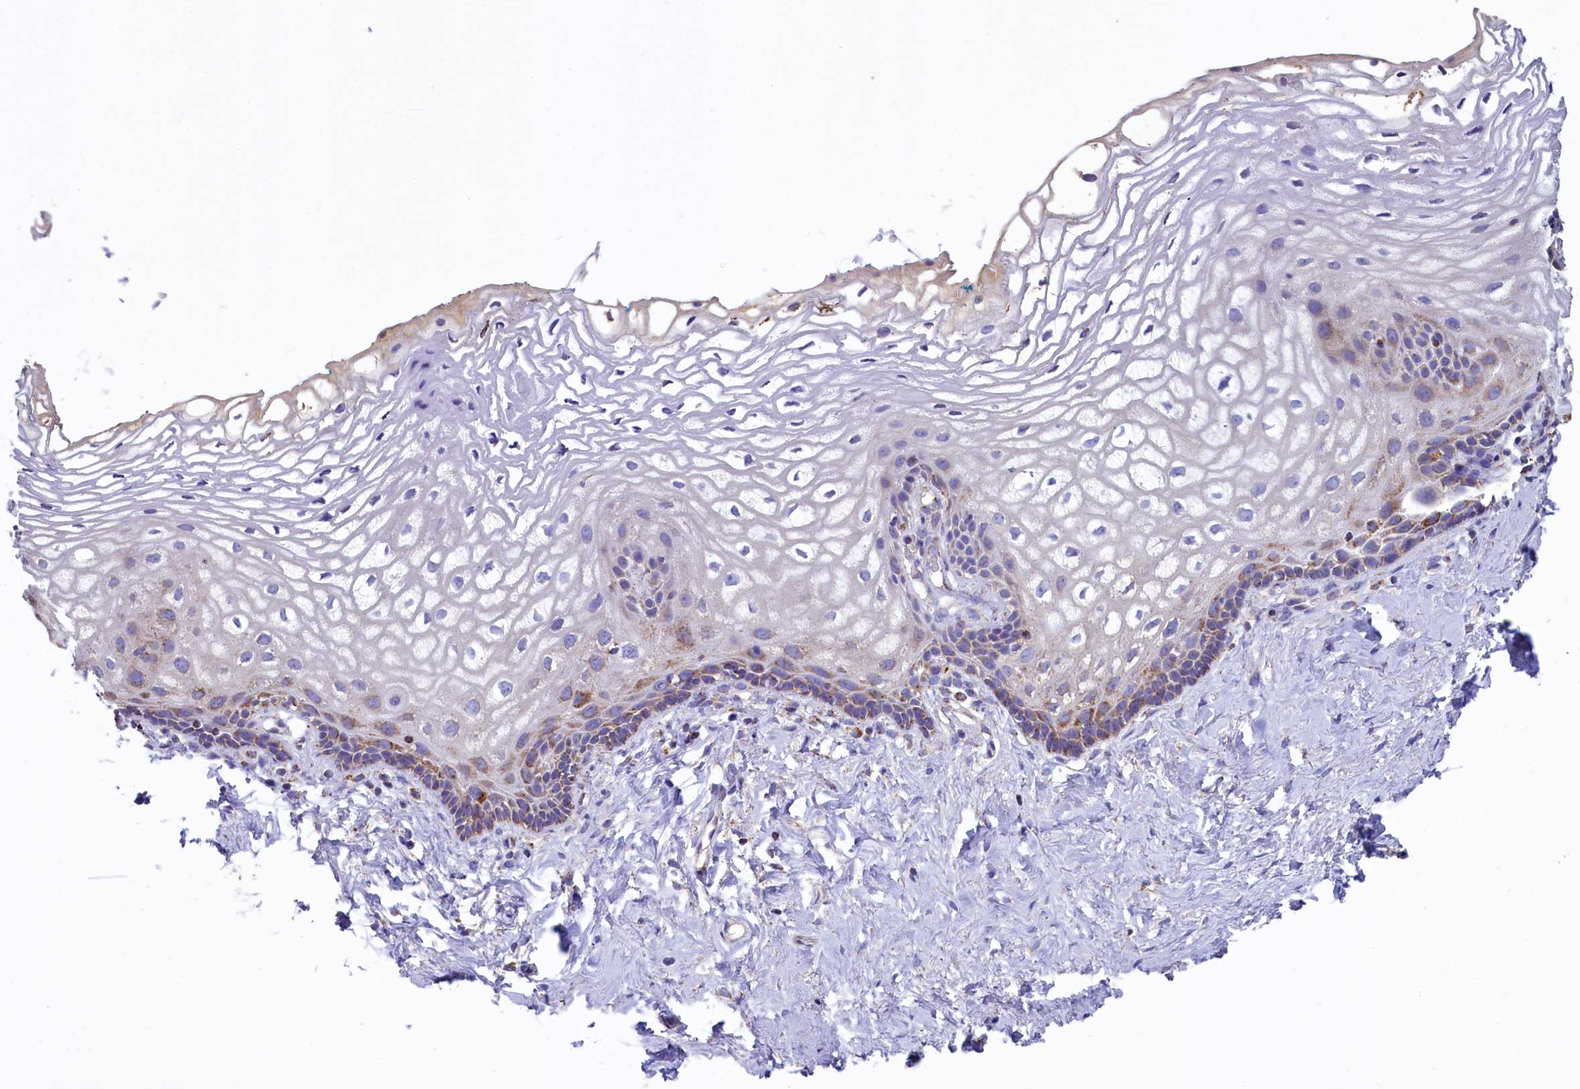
{"staining": {"intensity": "moderate", "quantity": "25%-75%", "location": "cytoplasmic/membranous"}, "tissue": "vagina", "cell_type": "Squamous epithelial cells", "image_type": "normal", "snomed": [{"axis": "morphology", "description": "Normal tissue, NOS"}, {"axis": "morphology", "description": "Adenocarcinoma, NOS"}, {"axis": "topography", "description": "Rectum"}, {"axis": "topography", "description": "Vagina"}], "caption": "Moderate cytoplasmic/membranous positivity for a protein is appreciated in about 25%-75% of squamous epithelial cells of benign vagina using immunohistochemistry.", "gene": "IDH3A", "patient": {"sex": "female", "age": 71}}